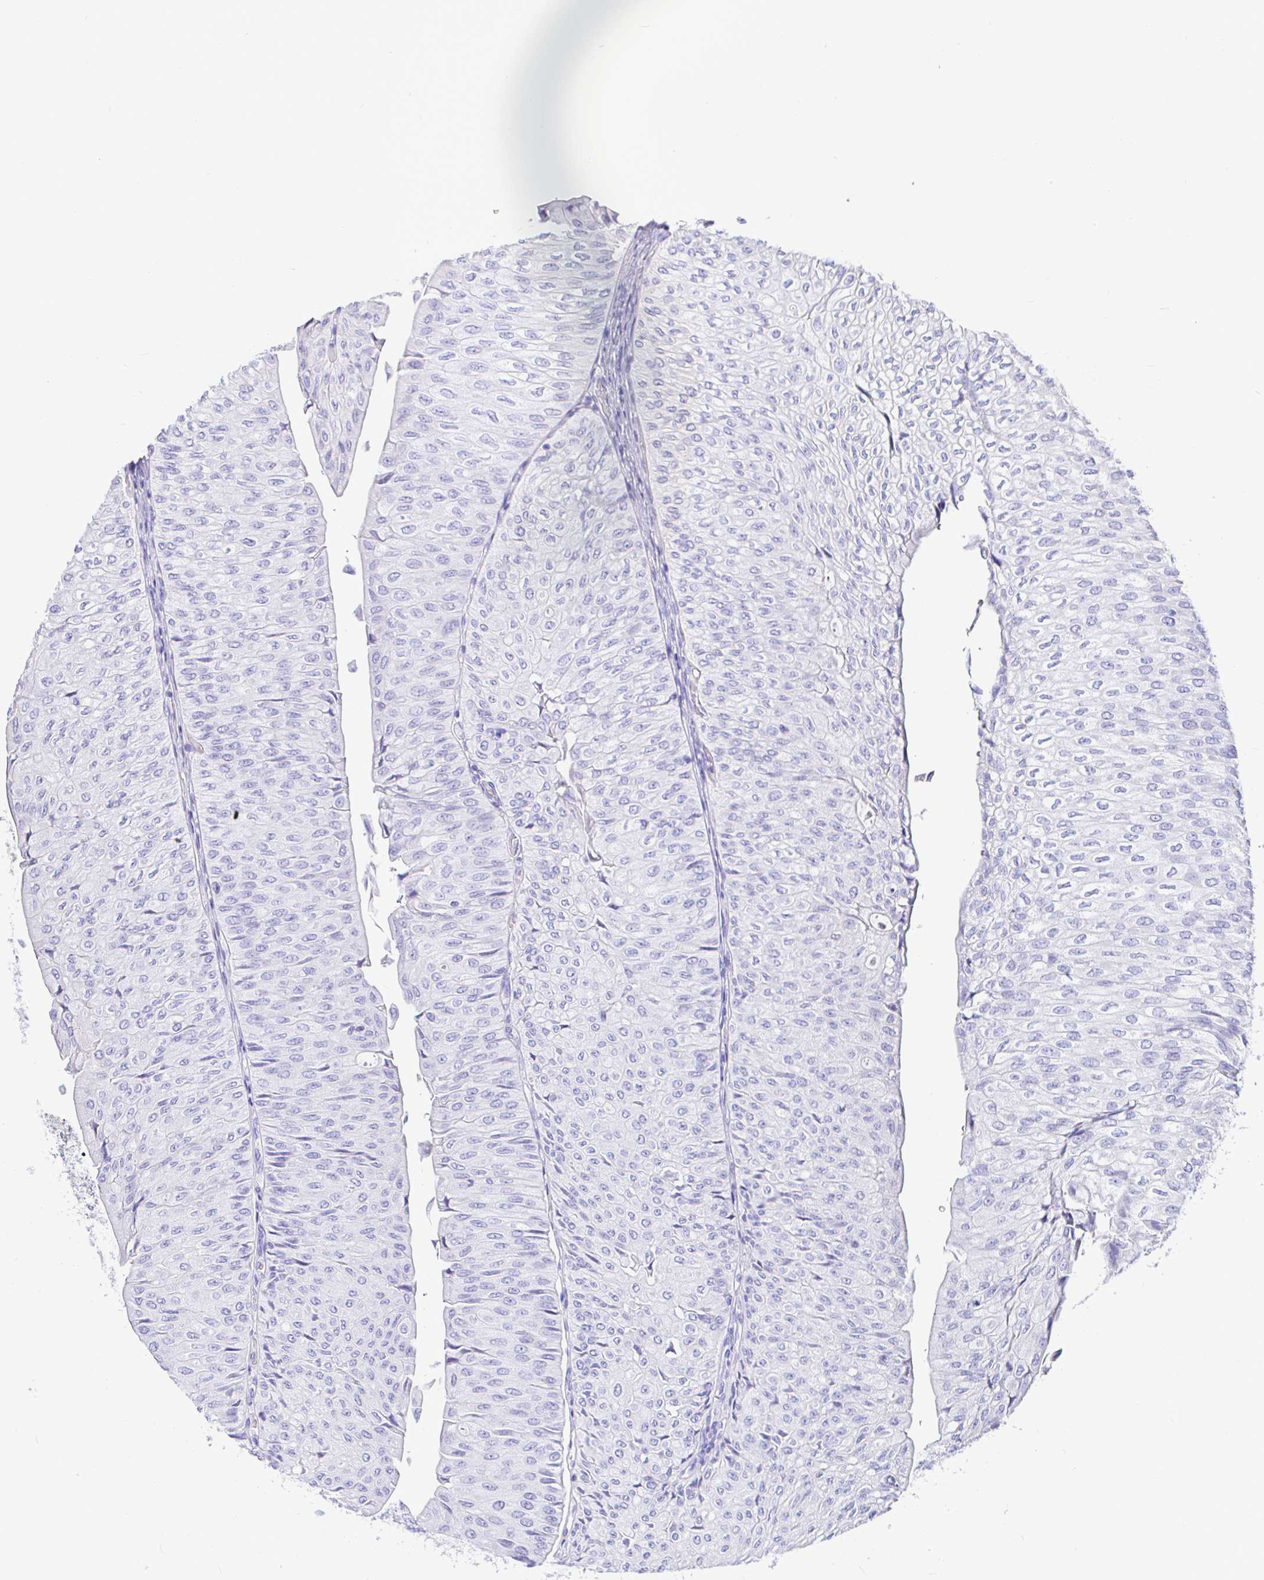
{"staining": {"intensity": "negative", "quantity": "none", "location": "none"}, "tissue": "urothelial cancer", "cell_type": "Tumor cells", "image_type": "cancer", "snomed": [{"axis": "morphology", "description": "Urothelial carcinoma, NOS"}, {"axis": "topography", "description": "Urinary bladder"}], "caption": "High power microscopy histopathology image of an immunohistochemistry photomicrograph of transitional cell carcinoma, revealing no significant expression in tumor cells.", "gene": "CCDC62", "patient": {"sex": "male", "age": 62}}